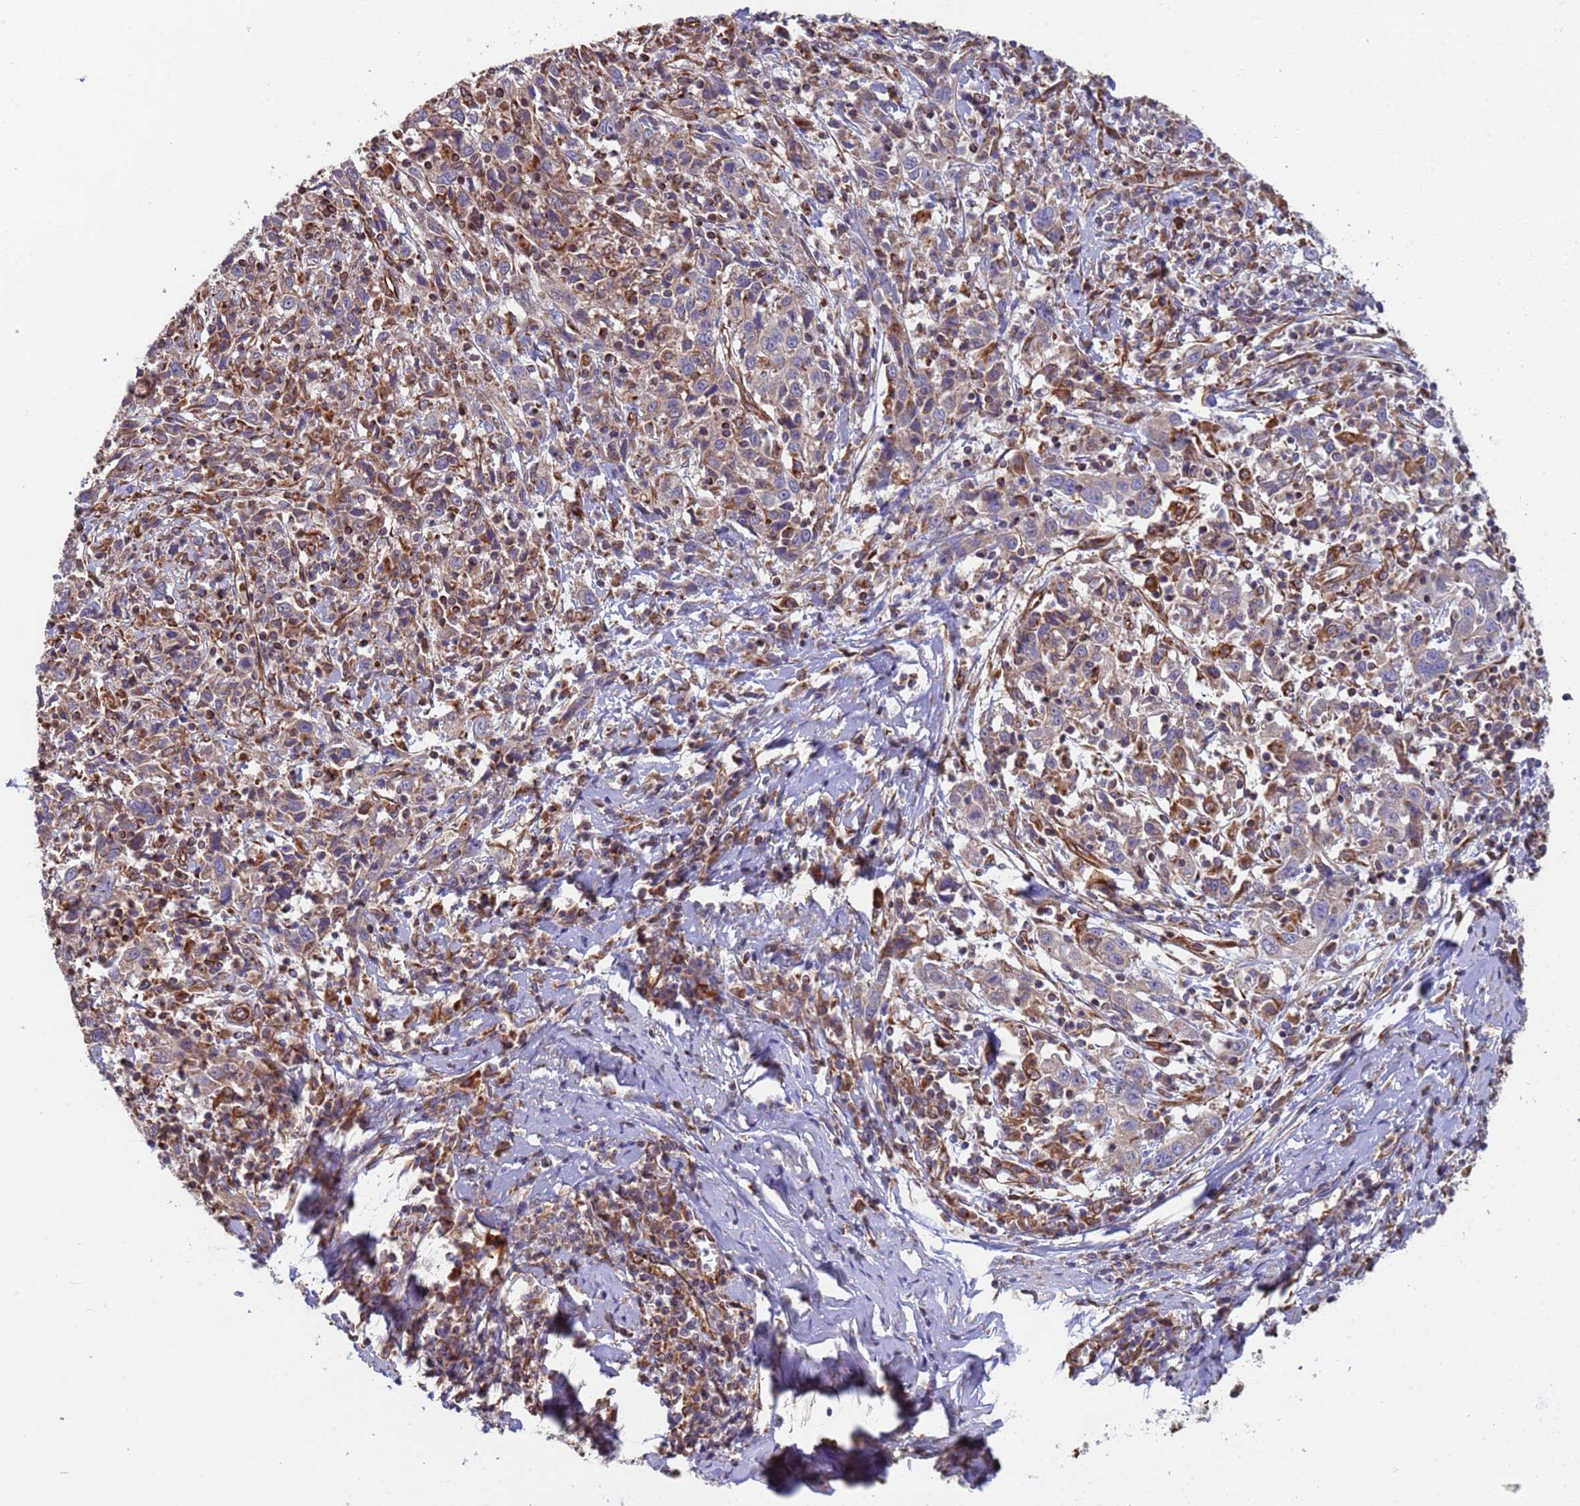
{"staining": {"intensity": "weak", "quantity": "<25%", "location": "cytoplasmic/membranous"}, "tissue": "cervical cancer", "cell_type": "Tumor cells", "image_type": "cancer", "snomed": [{"axis": "morphology", "description": "Squamous cell carcinoma, NOS"}, {"axis": "topography", "description": "Cervix"}], "caption": "Immunohistochemical staining of human squamous cell carcinoma (cervical) exhibits no significant staining in tumor cells. (DAB immunohistochemistry, high magnification).", "gene": "NUDT12", "patient": {"sex": "female", "age": 46}}